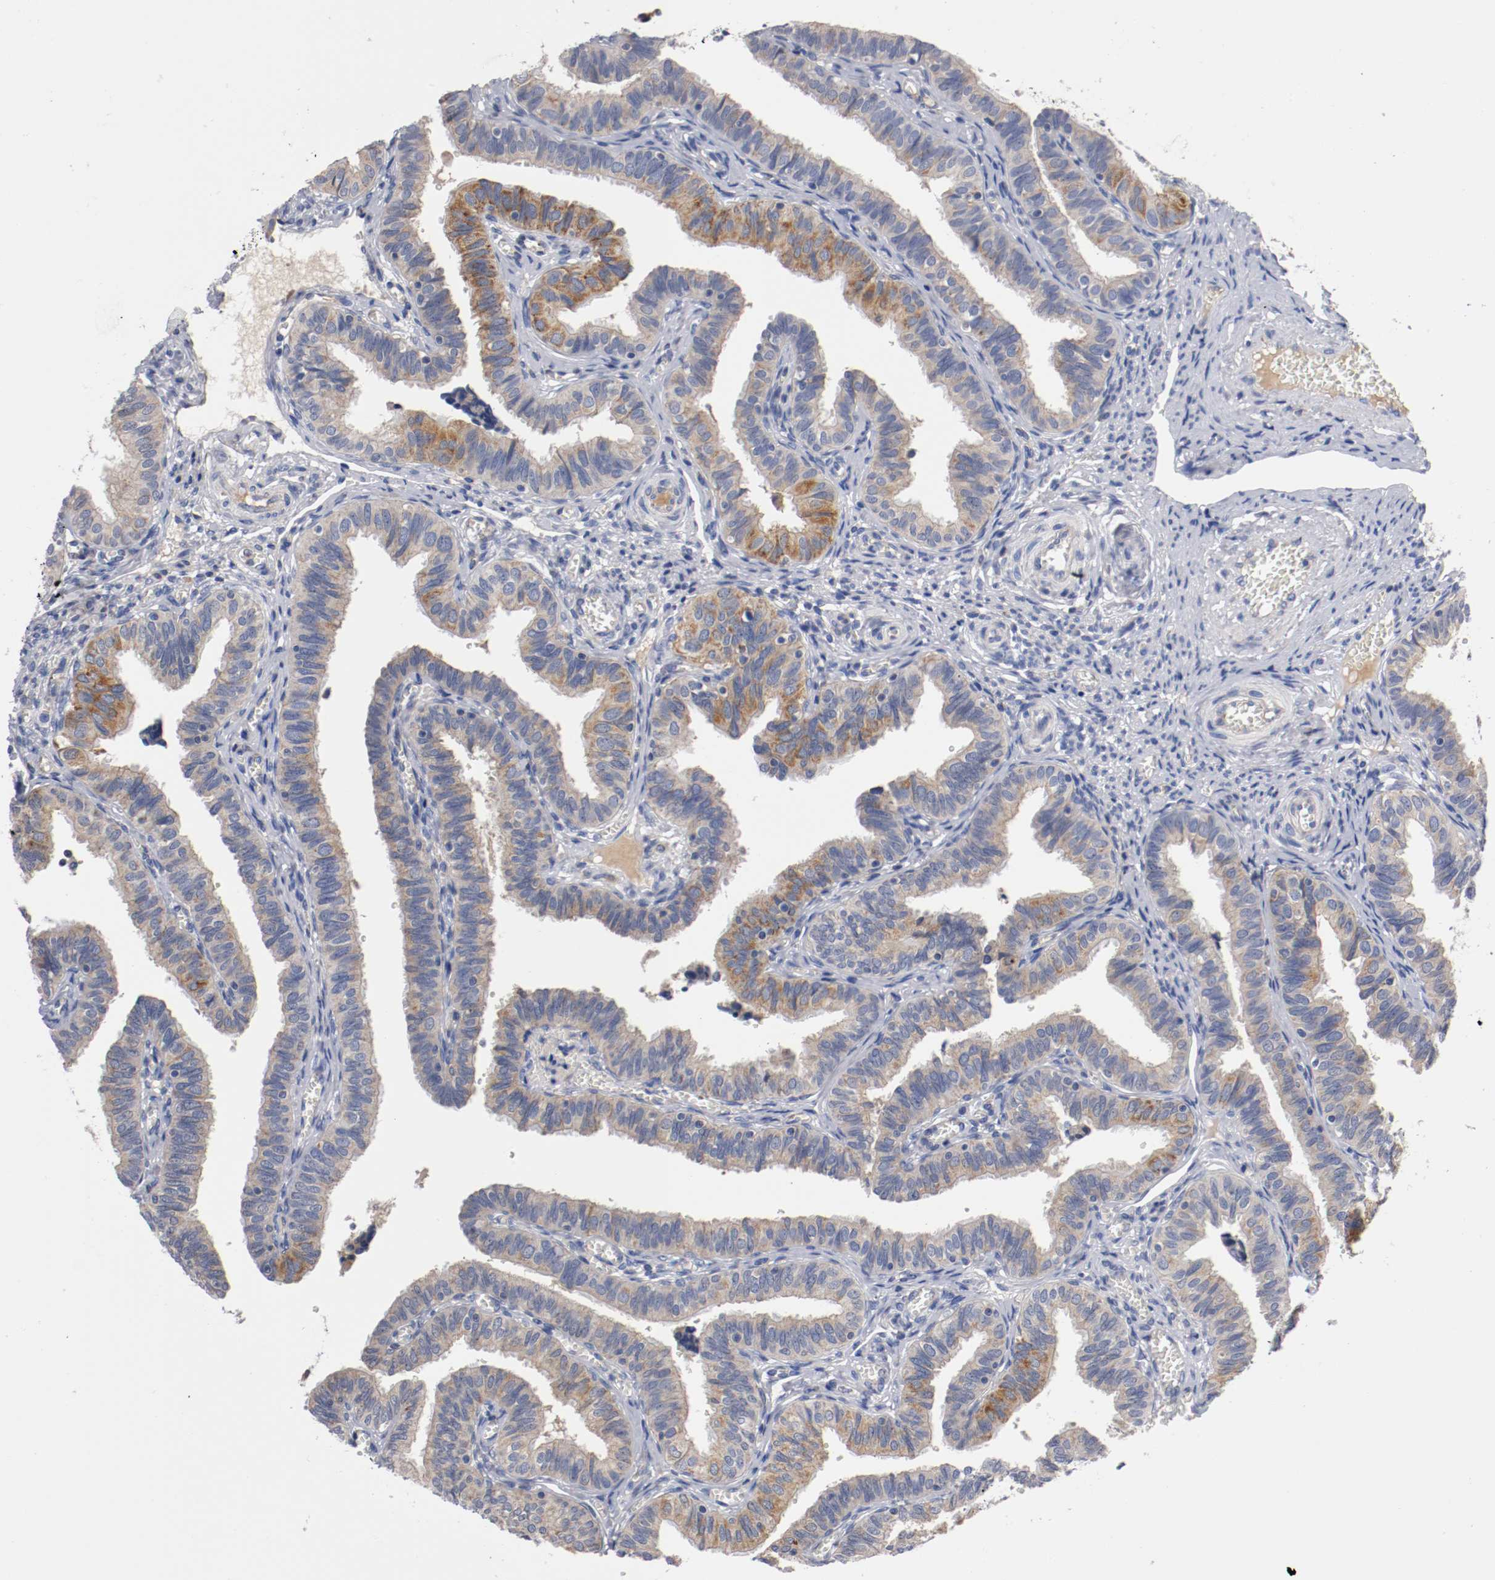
{"staining": {"intensity": "moderate", "quantity": ">75%", "location": "cytoplasmic/membranous"}, "tissue": "fallopian tube", "cell_type": "Glandular cells", "image_type": "normal", "snomed": [{"axis": "morphology", "description": "Normal tissue, NOS"}, {"axis": "topography", "description": "Fallopian tube"}], "caption": "DAB immunohistochemical staining of normal fallopian tube reveals moderate cytoplasmic/membranous protein staining in about >75% of glandular cells.", "gene": "PCSK6", "patient": {"sex": "female", "age": 46}}